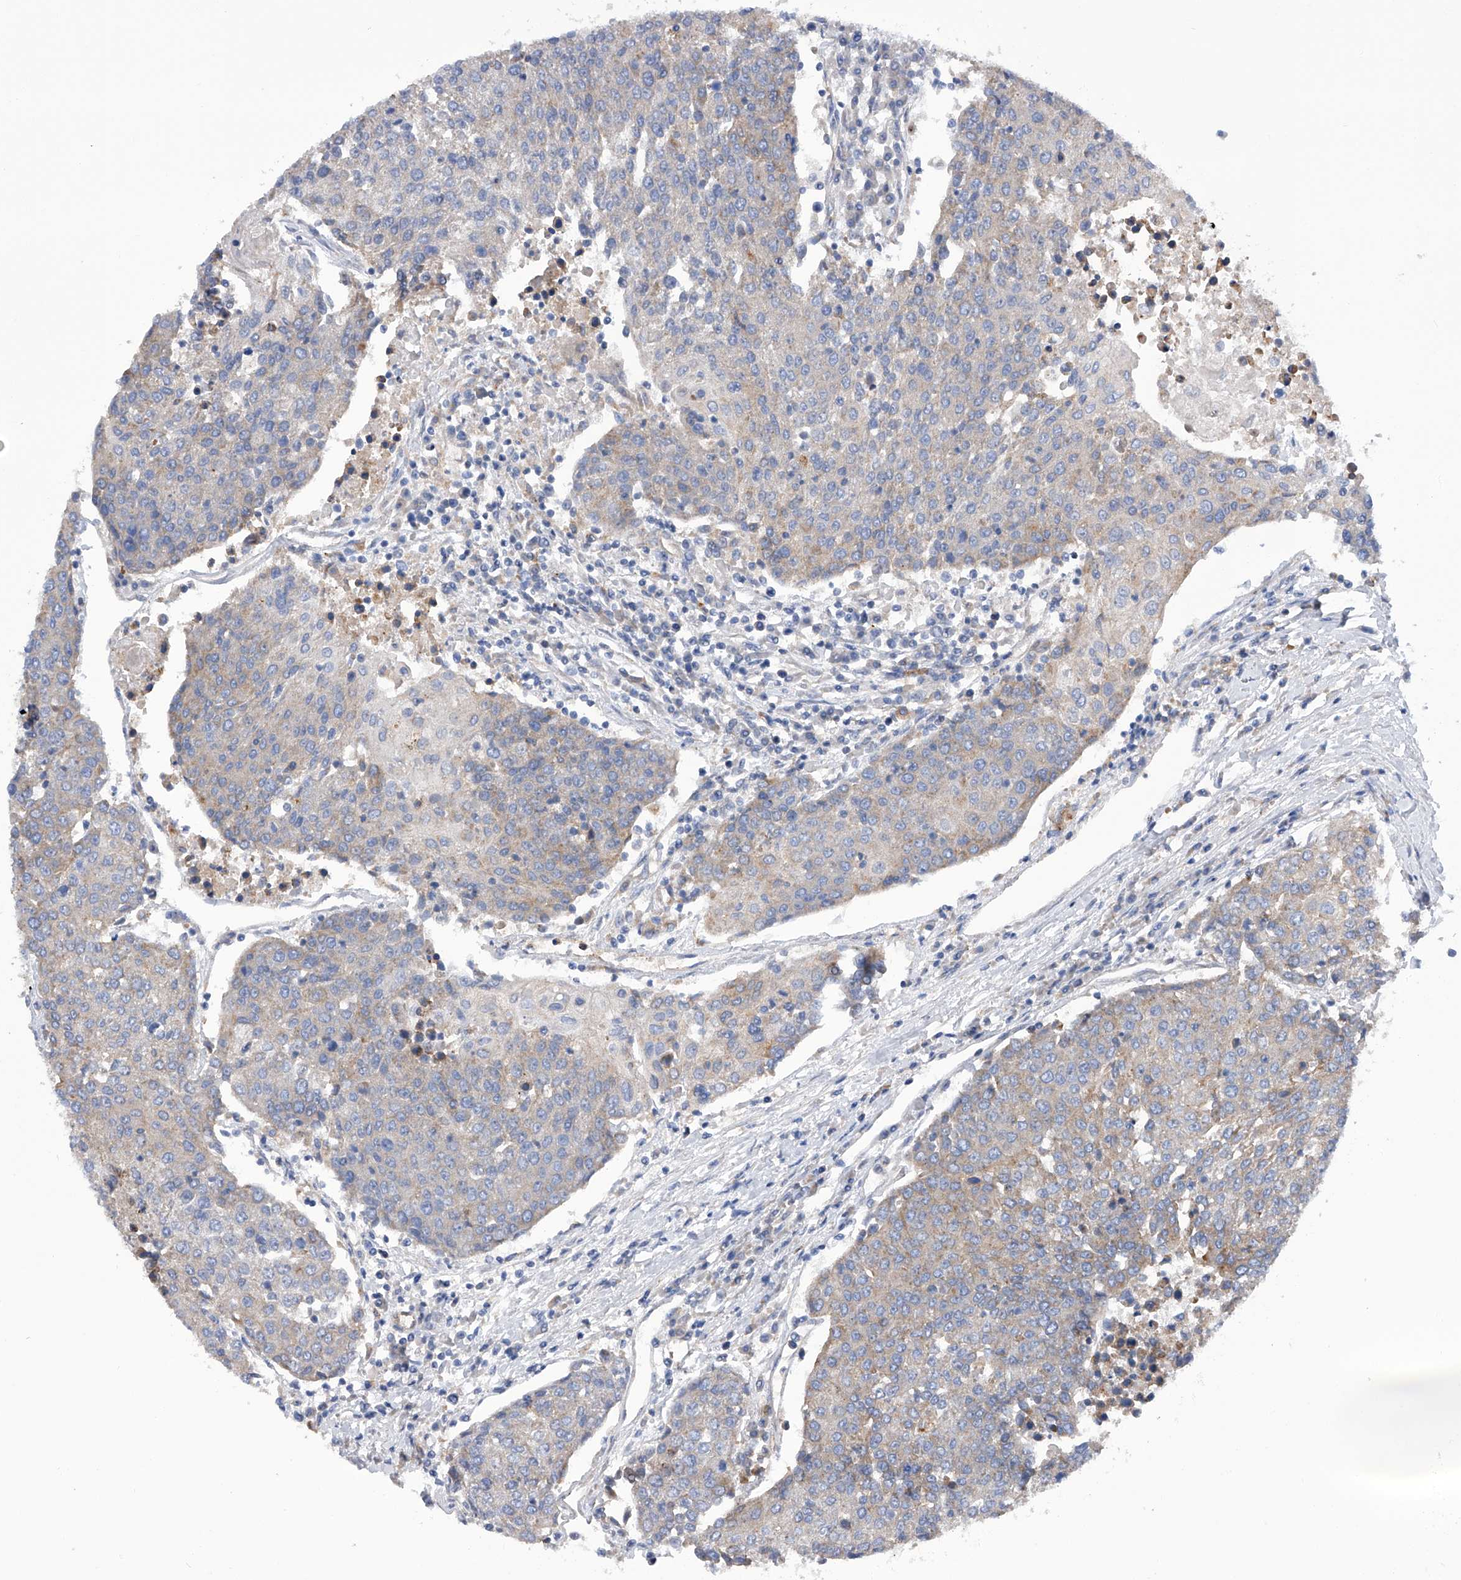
{"staining": {"intensity": "weak", "quantity": "25%-75%", "location": "cytoplasmic/membranous"}, "tissue": "urothelial cancer", "cell_type": "Tumor cells", "image_type": "cancer", "snomed": [{"axis": "morphology", "description": "Urothelial carcinoma, High grade"}, {"axis": "topography", "description": "Urinary bladder"}], "caption": "Urothelial cancer was stained to show a protein in brown. There is low levels of weak cytoplasmic/membranous positivity in about 25%-75% of tumor cells. (Stains: DAB in brown, nuclei in blue, Microscopy: brightfield microscopy at high magnification).", "gene": "MLYCD", "patient": {"sex": "female", "age": 85}}